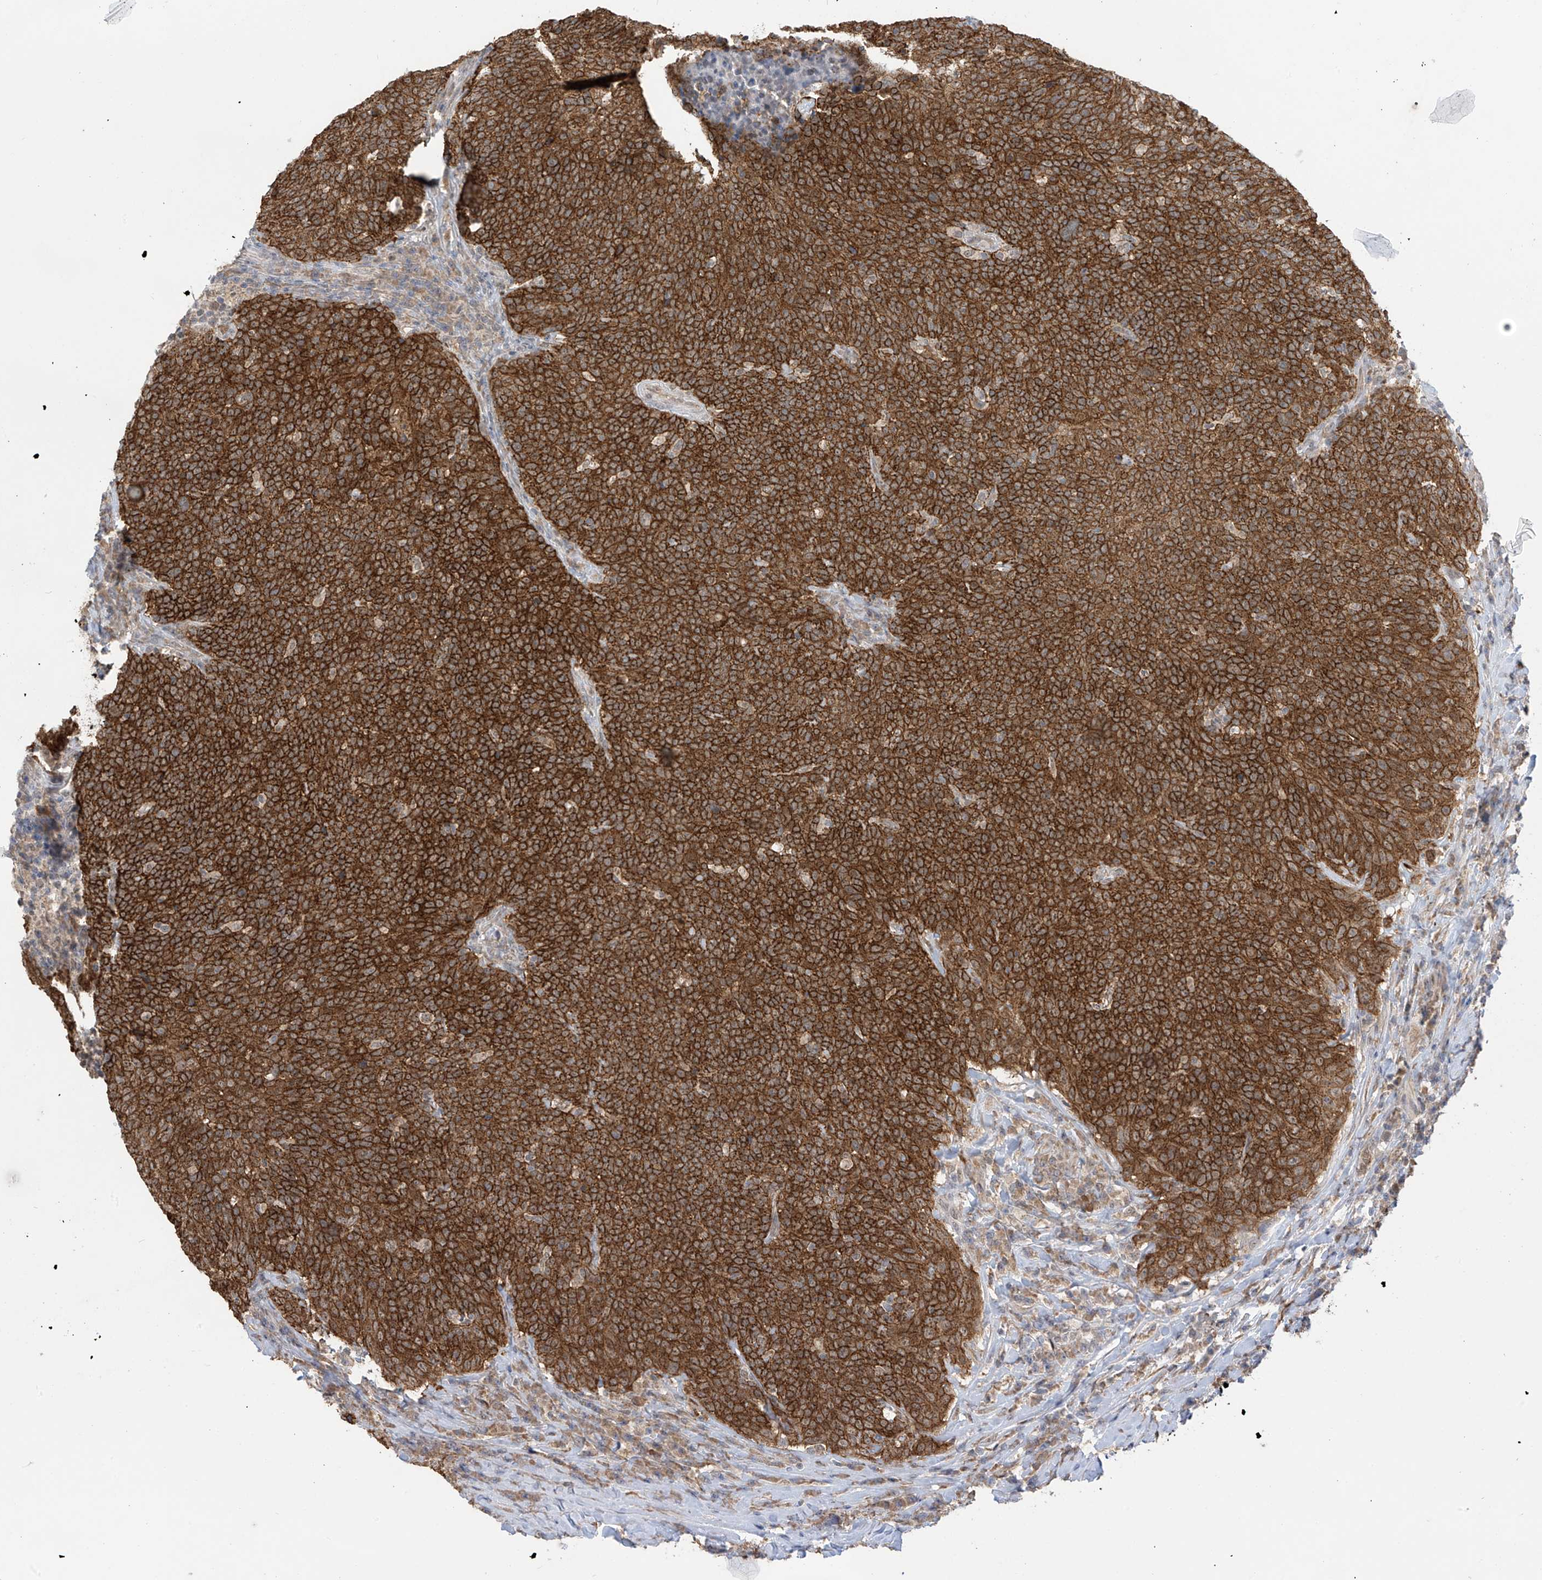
{"staining": {"intensity": "strong", "quantity": ">75%", "location": "cytoplasmic/membranous"}, "tissue": "head and neck cancer", "cell_type": "Tumor cells", "image_type": "cancer", "snomed": [{"axis": "morphology", "description": "Squamous cell carcinoma, NOS"}, {"axis": "morphology", "description": "Squamous cell carcinoma, metastatic, NOS"}, {"axis": "topography", "description": "Lymph node"}, {"axis": "topography", "description": "Head-Neck"}], "caption": "Squamous cell carcinoma (head and neck) tissue reveals strong cytoplasmic/membranous positivity in approximately >75% of tumor cells, visualized by immunohistochemistry.", "gene": "KIAA1522", "patient": {"sex": "male", "age": 62}}